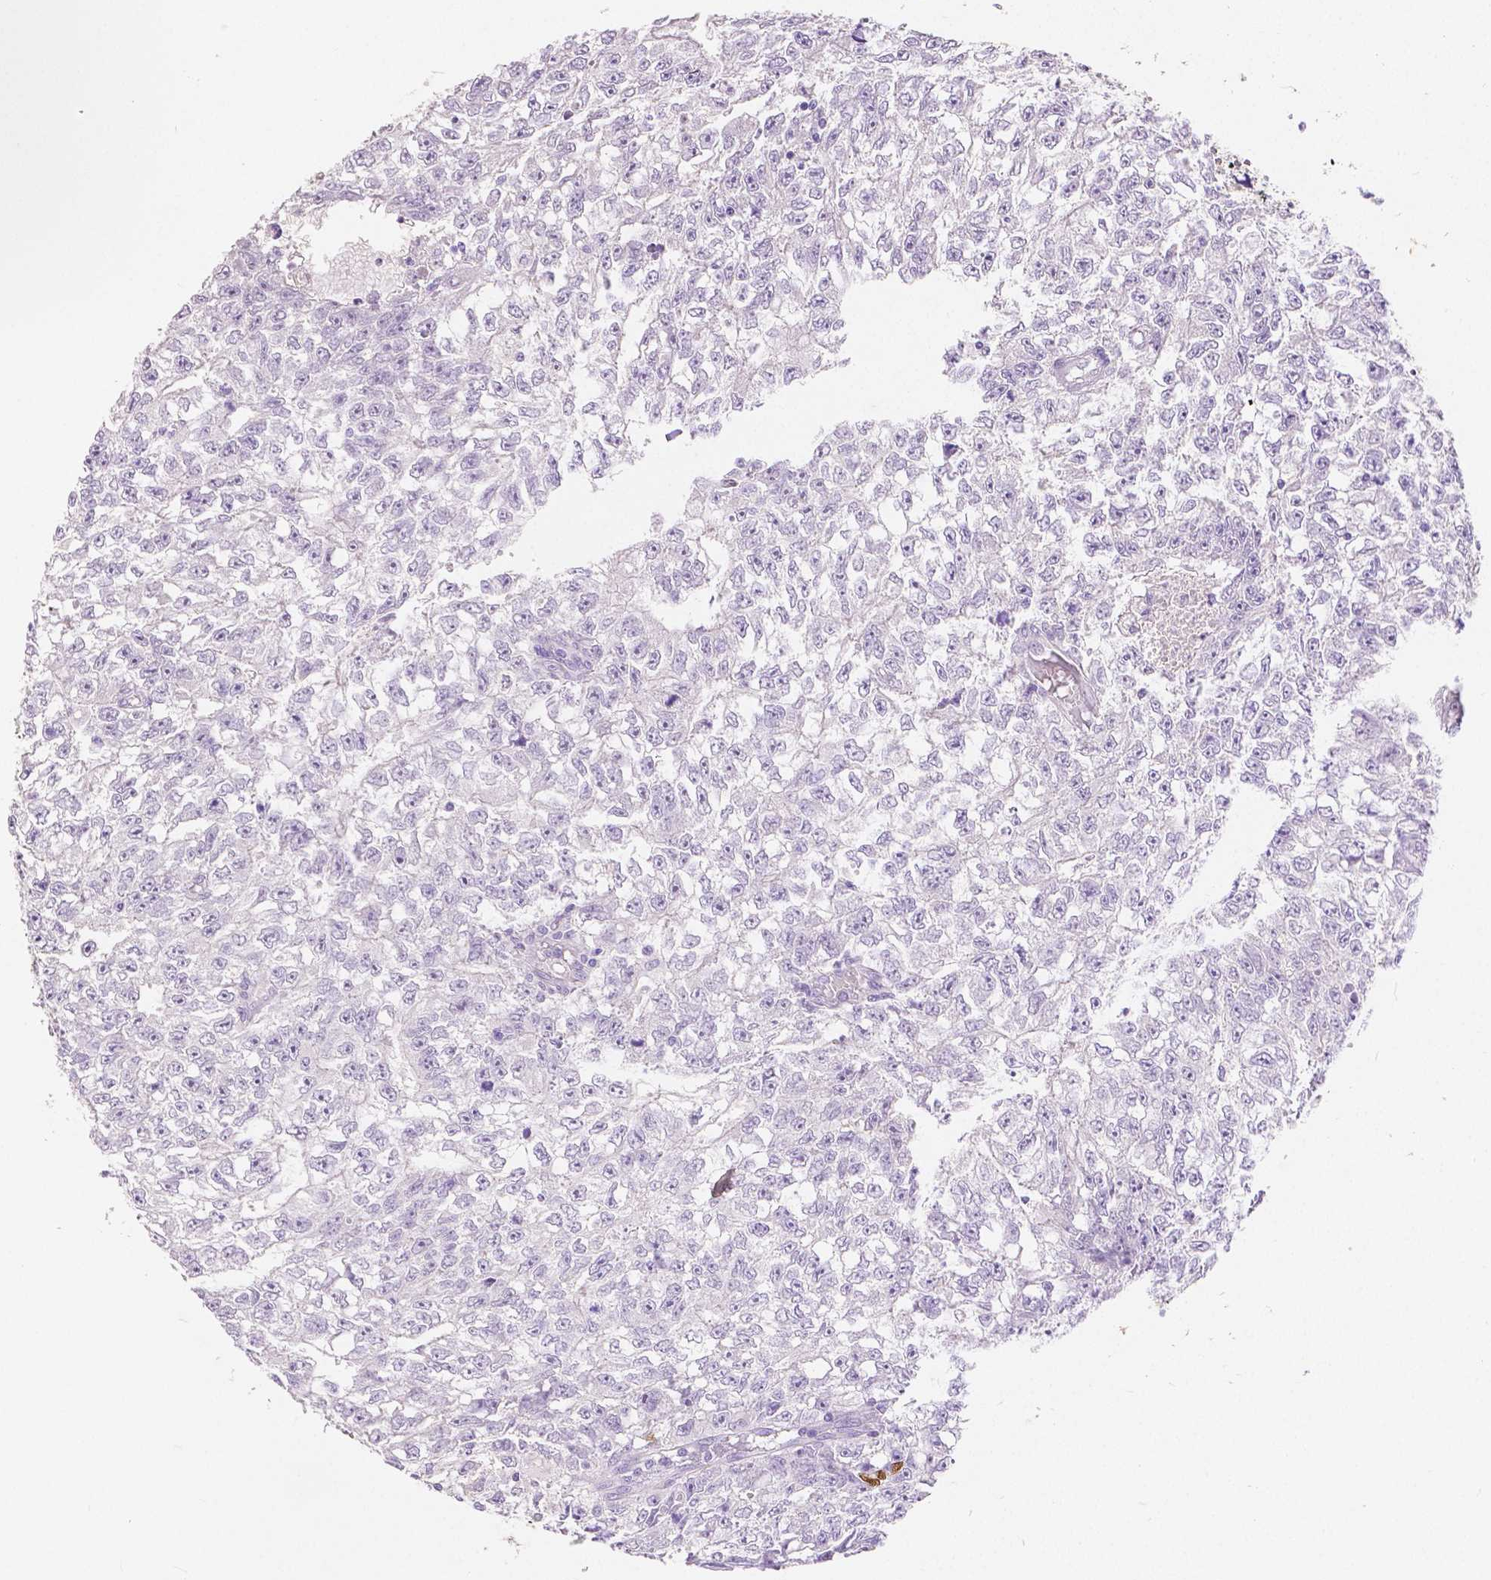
{"staining": {"intensity": "negative", "quantity": "none", "location": "none"}, "tissue": "testis cancer", "cell_type": "Tumor cells", "image_type": "cancer", "snomed": [{"axis": "morphology", "description": "Carcinoma, Embryonal, NOS"}, {"axis": "morphology", "description": "Teratoma, malignant, NOS"}, {"axis": "topography", "description": "Testis"}], "caption": "Immunohistochemistry (IHC) histopathology image of human testis cancer (embryonal carcinoma) stained for a protein (brown), which demonstrates no positivity in tumor cells.", "gene": "HNF1B", "patient": {"sex": "male", "age": 24}}